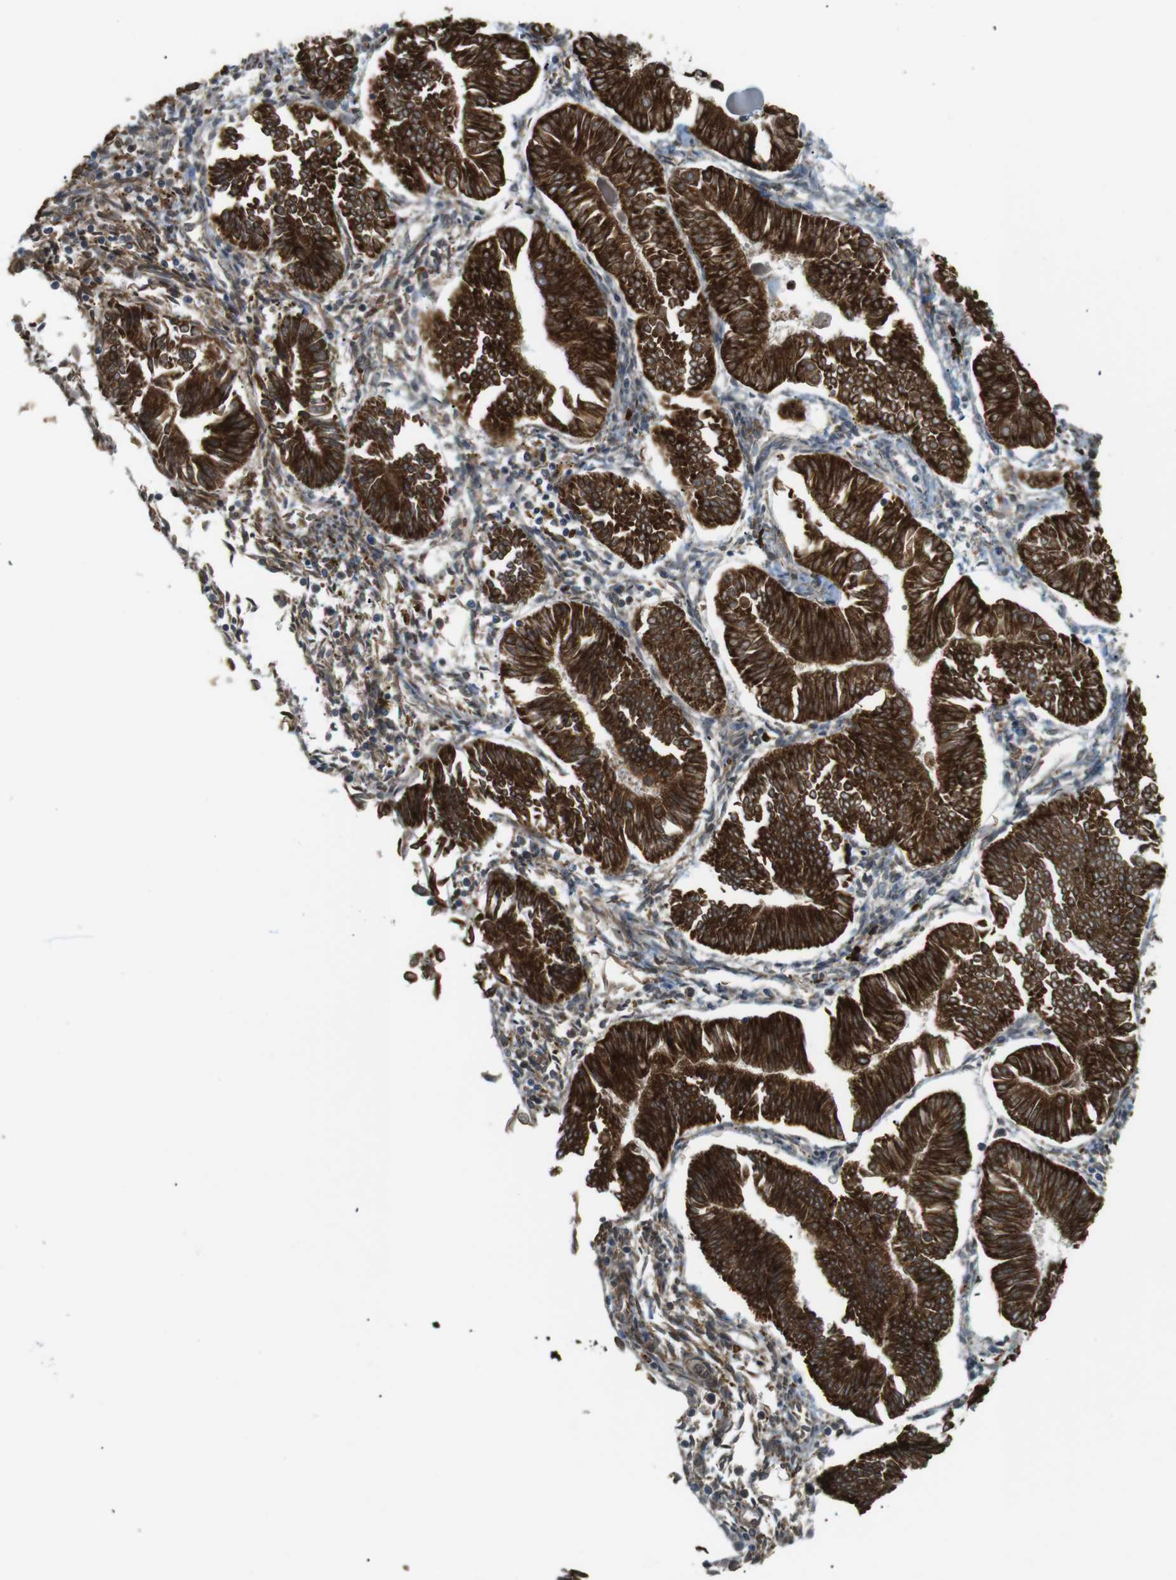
{"staining": {"intensity": "strong", "quantity": ">75%", "location": "cytoplasmic/membranous"}, "tissue": "endometrial cancer", "cell_type": "Tumor cells", "image_type": "cancer", "snomed": [{"axis": "morphology", "description": "Adenocarcinoma, NOS"}, {"axis": "topography", "description": "Endometrium"}], "caption": "This is an image of IHC staining of endometrial cancer, which shows strong expression in the cytoplasmic/membranous of tumor cells.", "gene": "TMED4", "patient": {"sex": "female", "age": 53}}